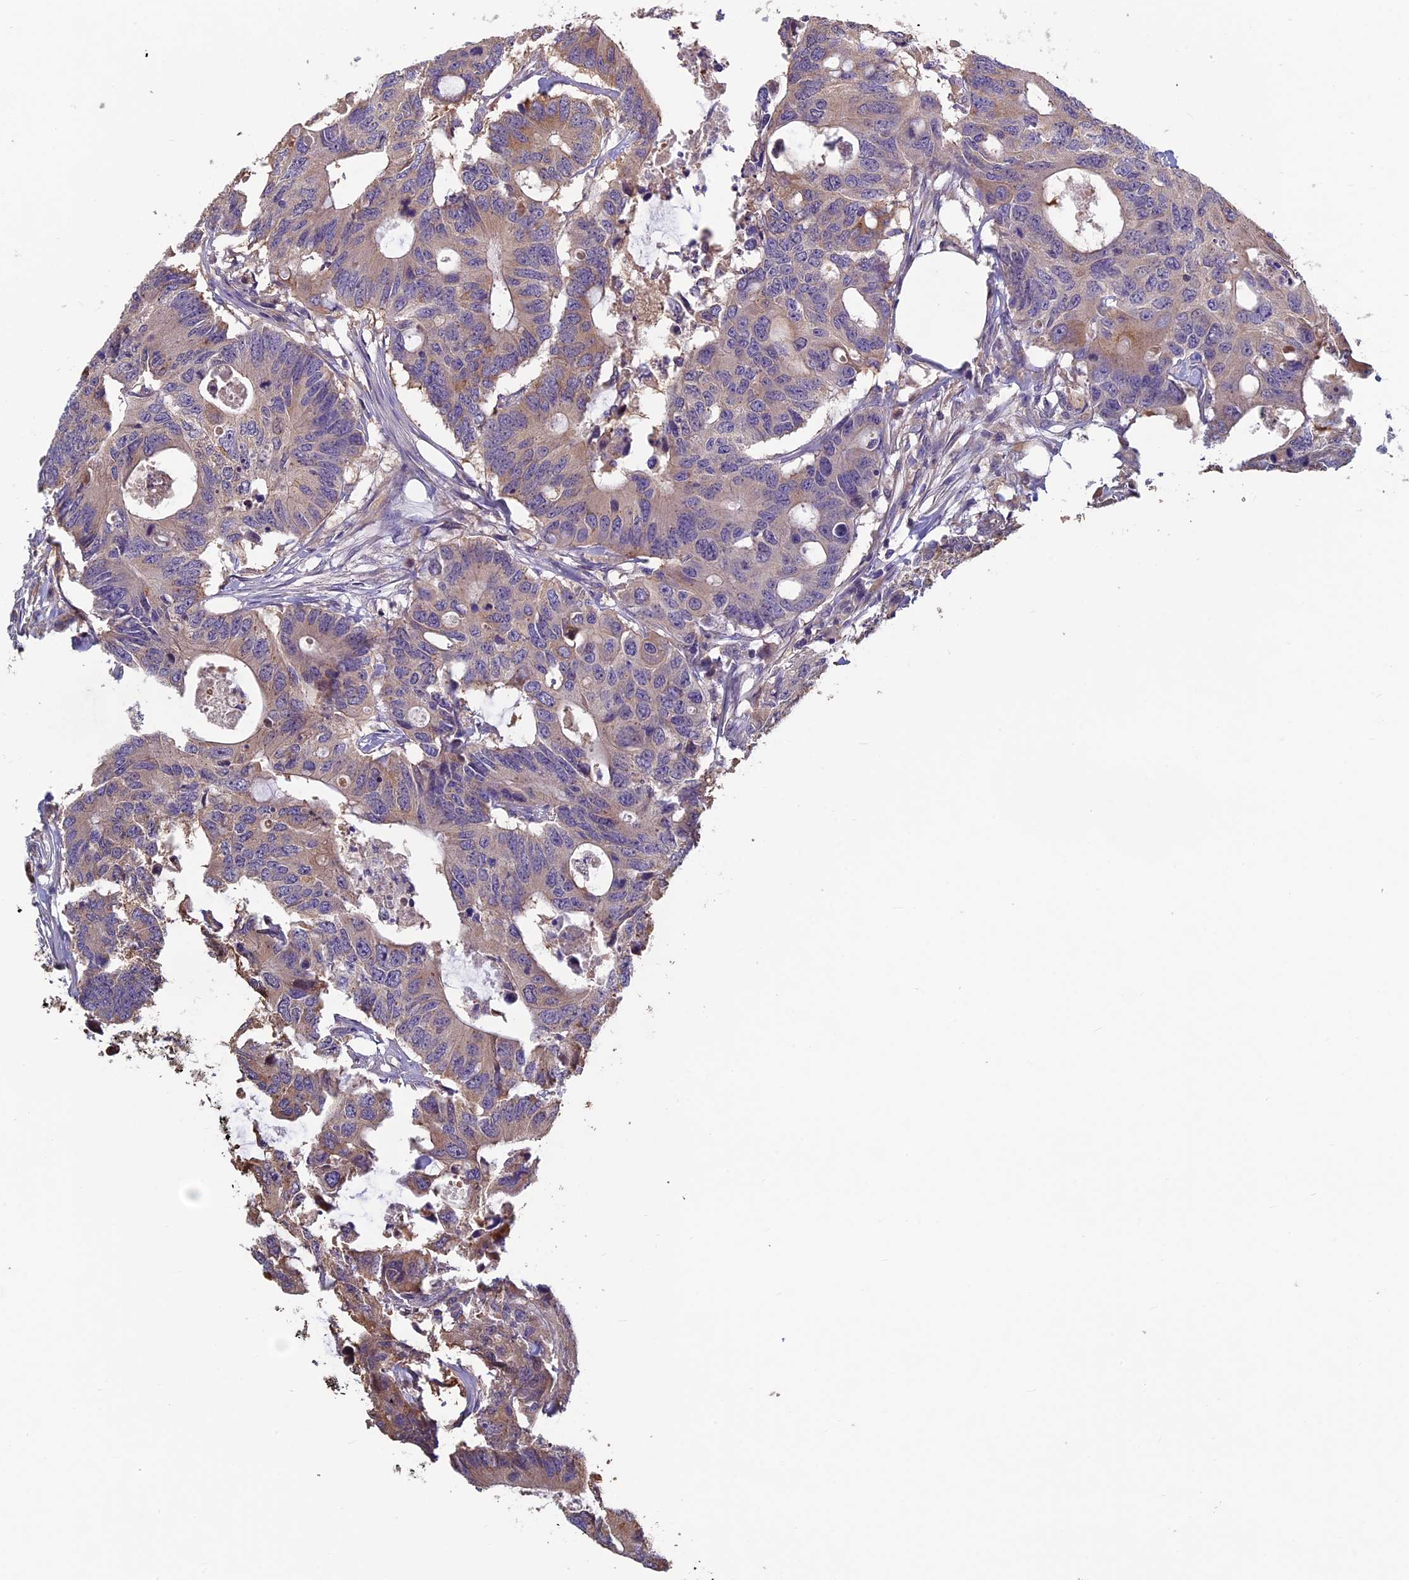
{"staining": {"intensity": "weak", "quantity": "25%-75%", "location": "cytoplasmic/membranous"}, "tissue": "colorectal cancer", "cell_type": "Tumor cells", "image_type": "cancer", "snomed": [{"axis": "morphology", "description": "Adenocarcinoma, NOS"}, {"axis": "topography", "description": "Colon"}], "caption": "A low amount of weak cytoplasmic/membranous staining is identified in approximately 25%-75% of tumor cells in colorectal cancer tissue.", "gene": "HECA", "patient": {"sex": "male", "age": 71}}